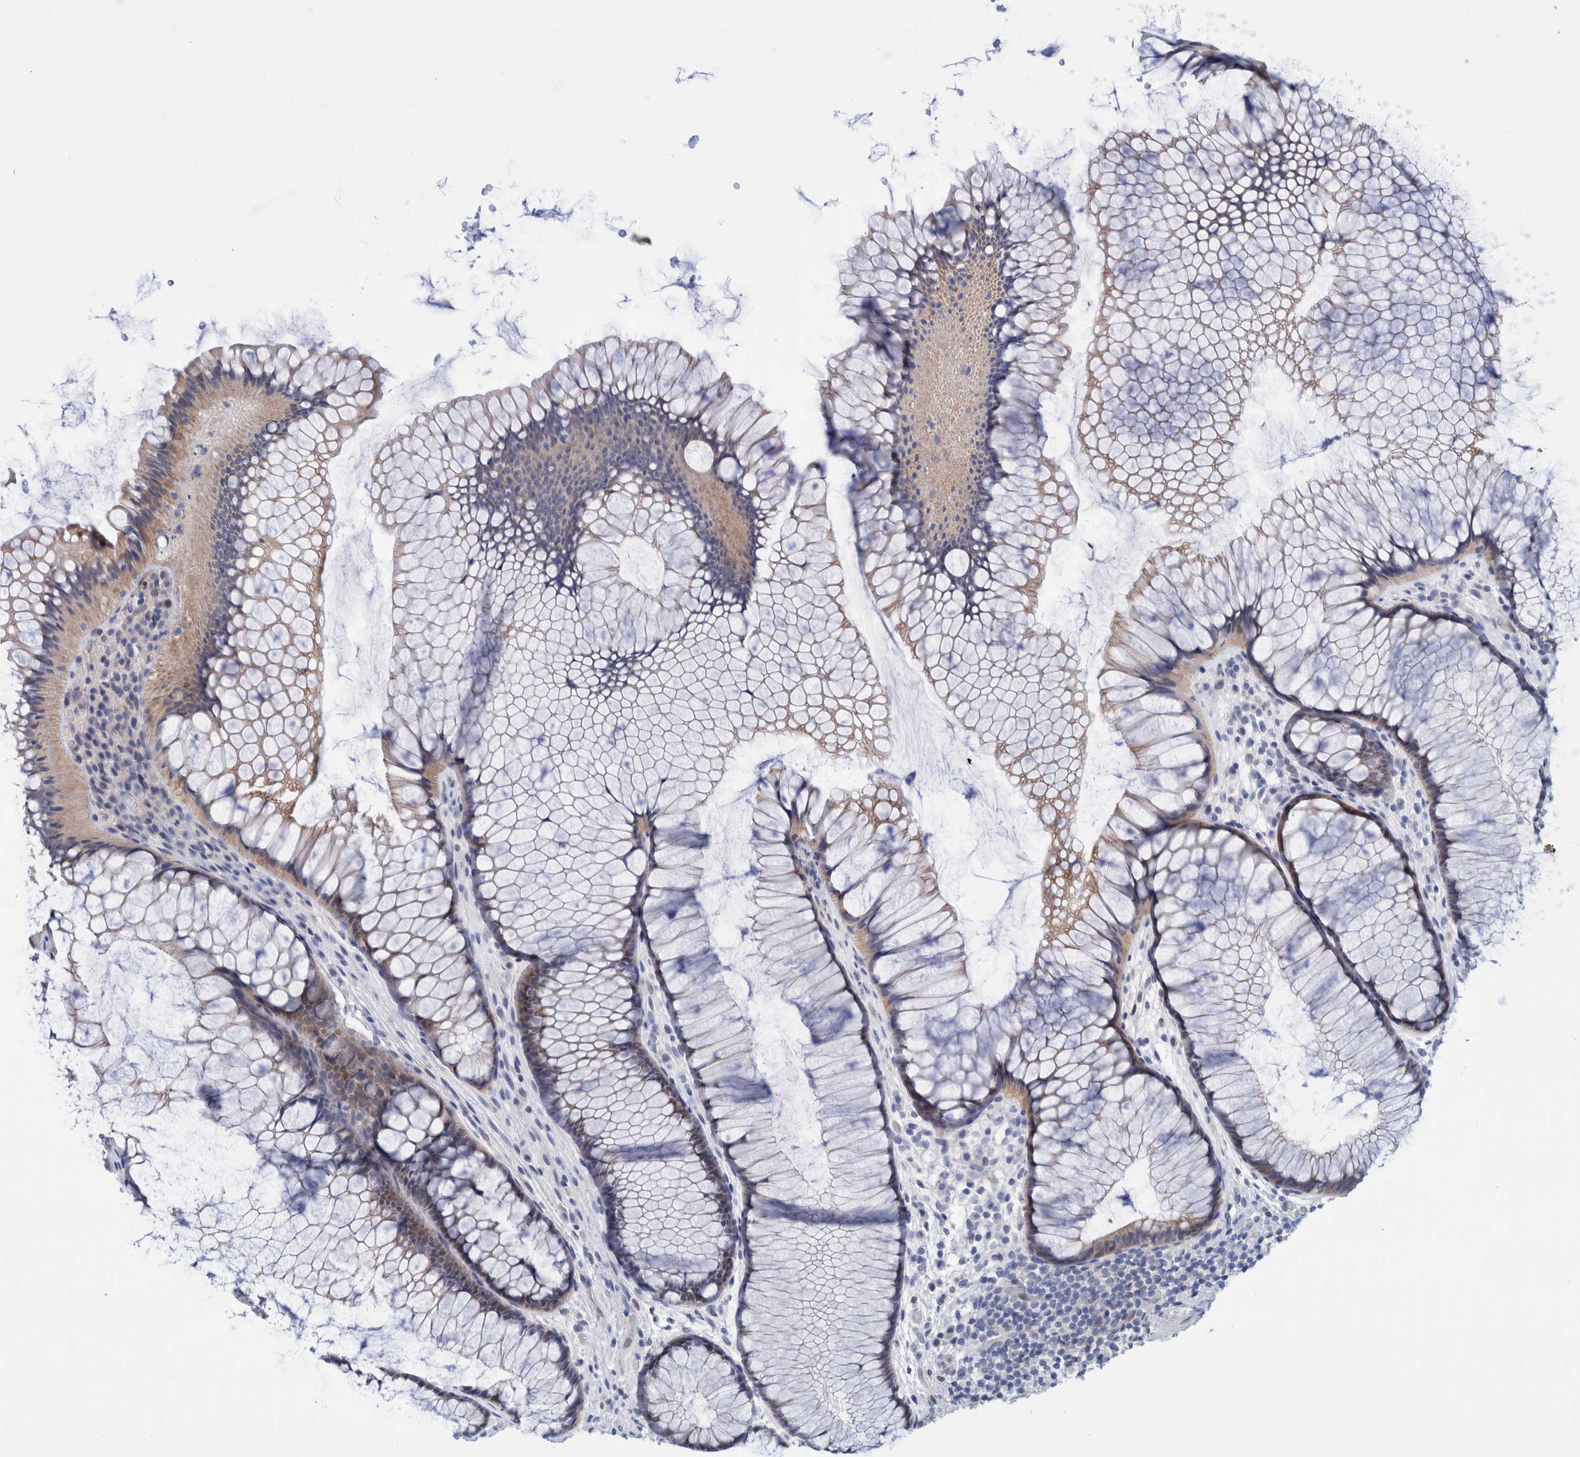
{"staining": {"intensity": "weak", "quantity": ">75%", "location": "cytoplasmic/membranous,nuclear"}, "tissue": "rectum", "cell_type": "Glandular cells", "image_type": "normal", "snomed": [{"axis": "morphology", "description": "Normal tissue, NOS"}, {"axis": "topography", "description": "Rectum"}], "caption": "Immunohistochemistry of normal human rectum shows low levels of weak cytoplasmic/membranous,nuclear positivity in approximately >75% of glandular cells.", "gene": "PFAS", "patient": {"sex": "male", "age": 51}}